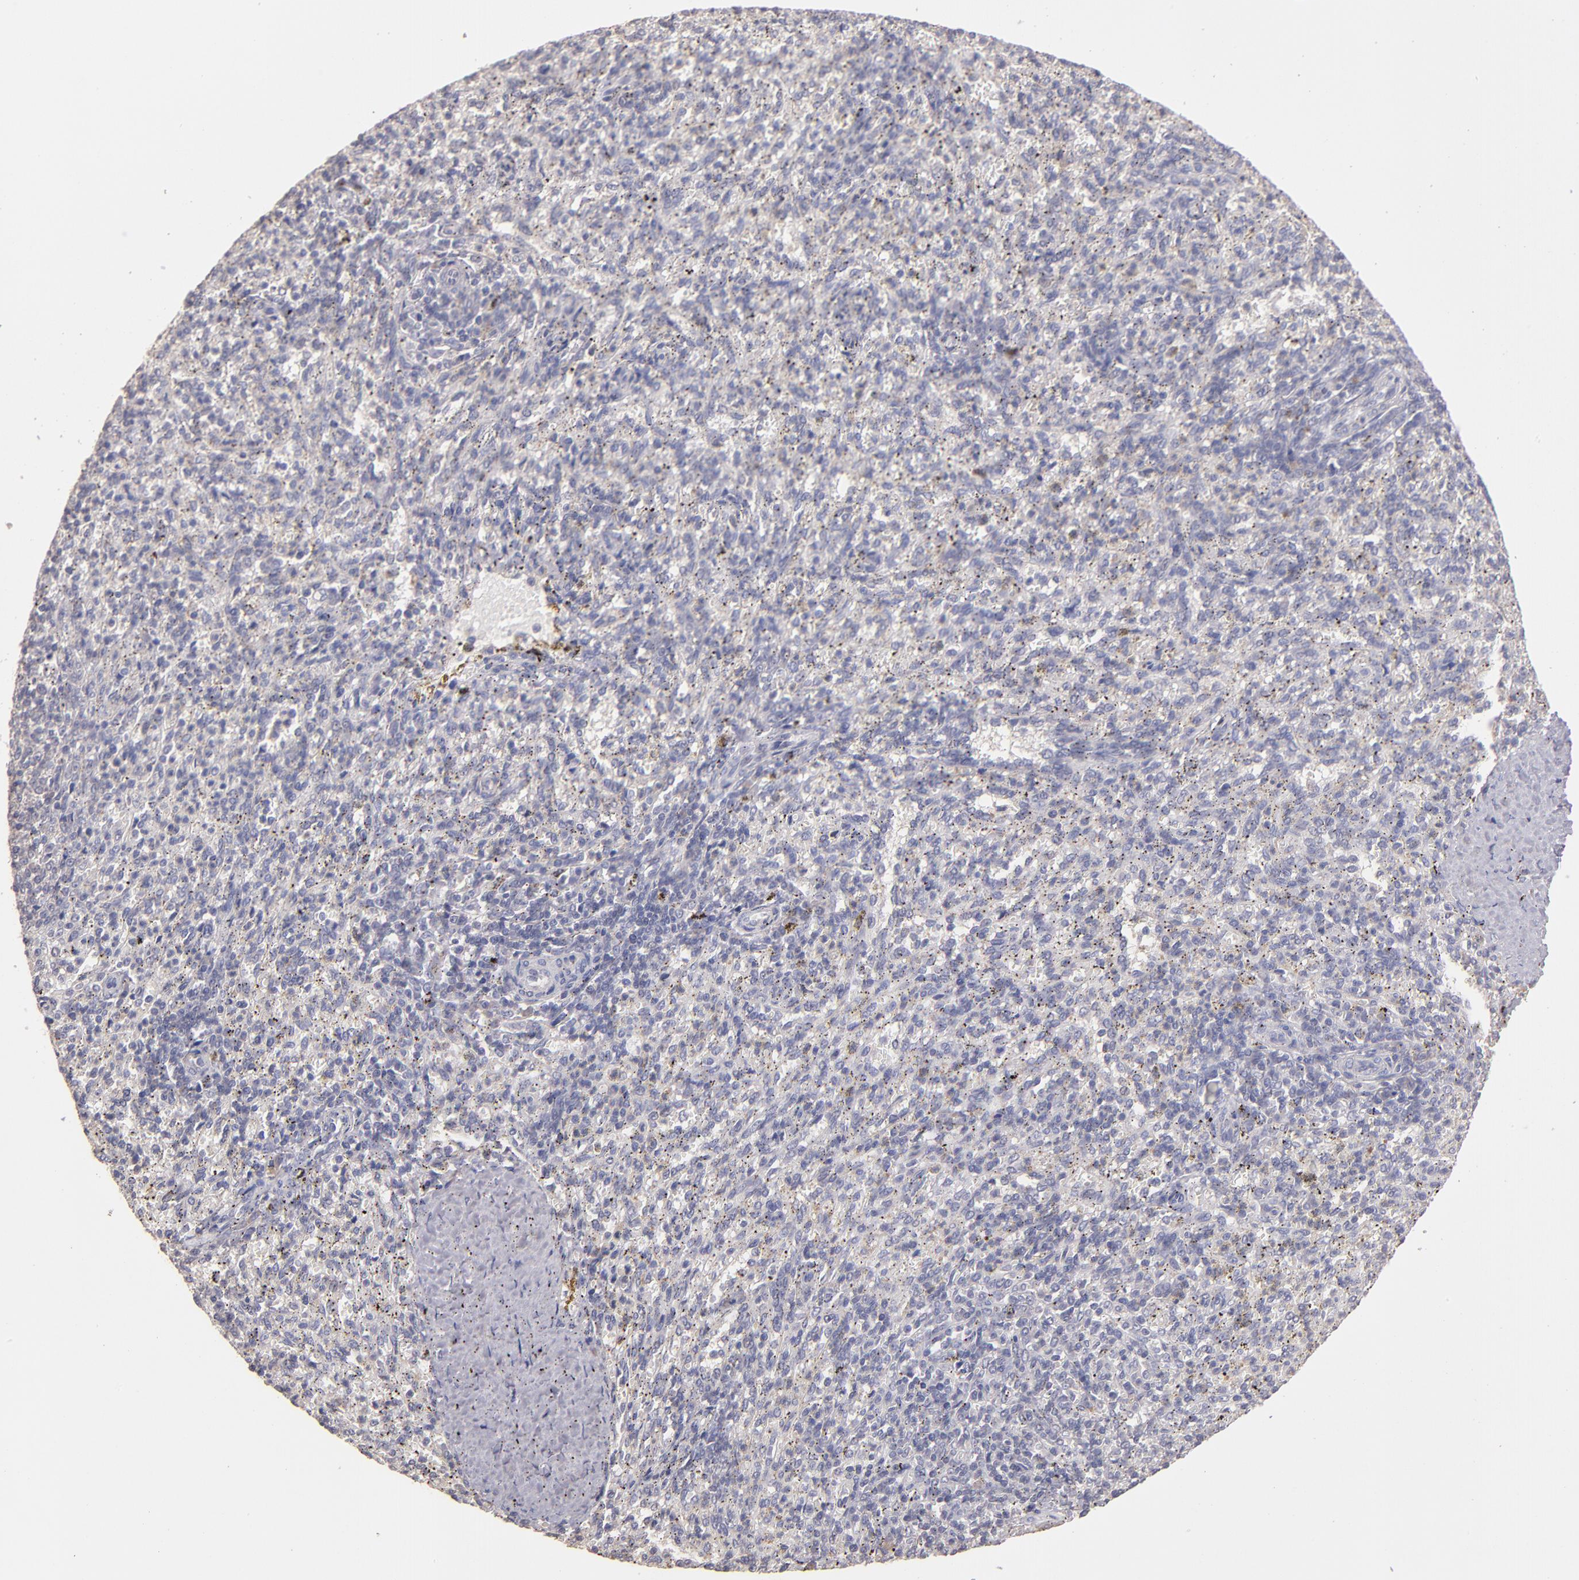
{"staining": {"intensity": "weak", "quantity": "<25%", "location": "cytoplasmic/membranous"}, "tissue": "spleen", "cell_type": "Cells in red pulp", "image_type": "normal", "snomed": [{"axis": "morphology", "description": "Normal tissue, NOS"}, {"axis": "topography", "description": "Spleen"}], "caption": "Protein analysis of normal spleen displays no significant positivity in cells in red pulp. Nuclei are stained in blue.", "gene": "GNAZ", "patient": {"sex": "female", "age": 10}}